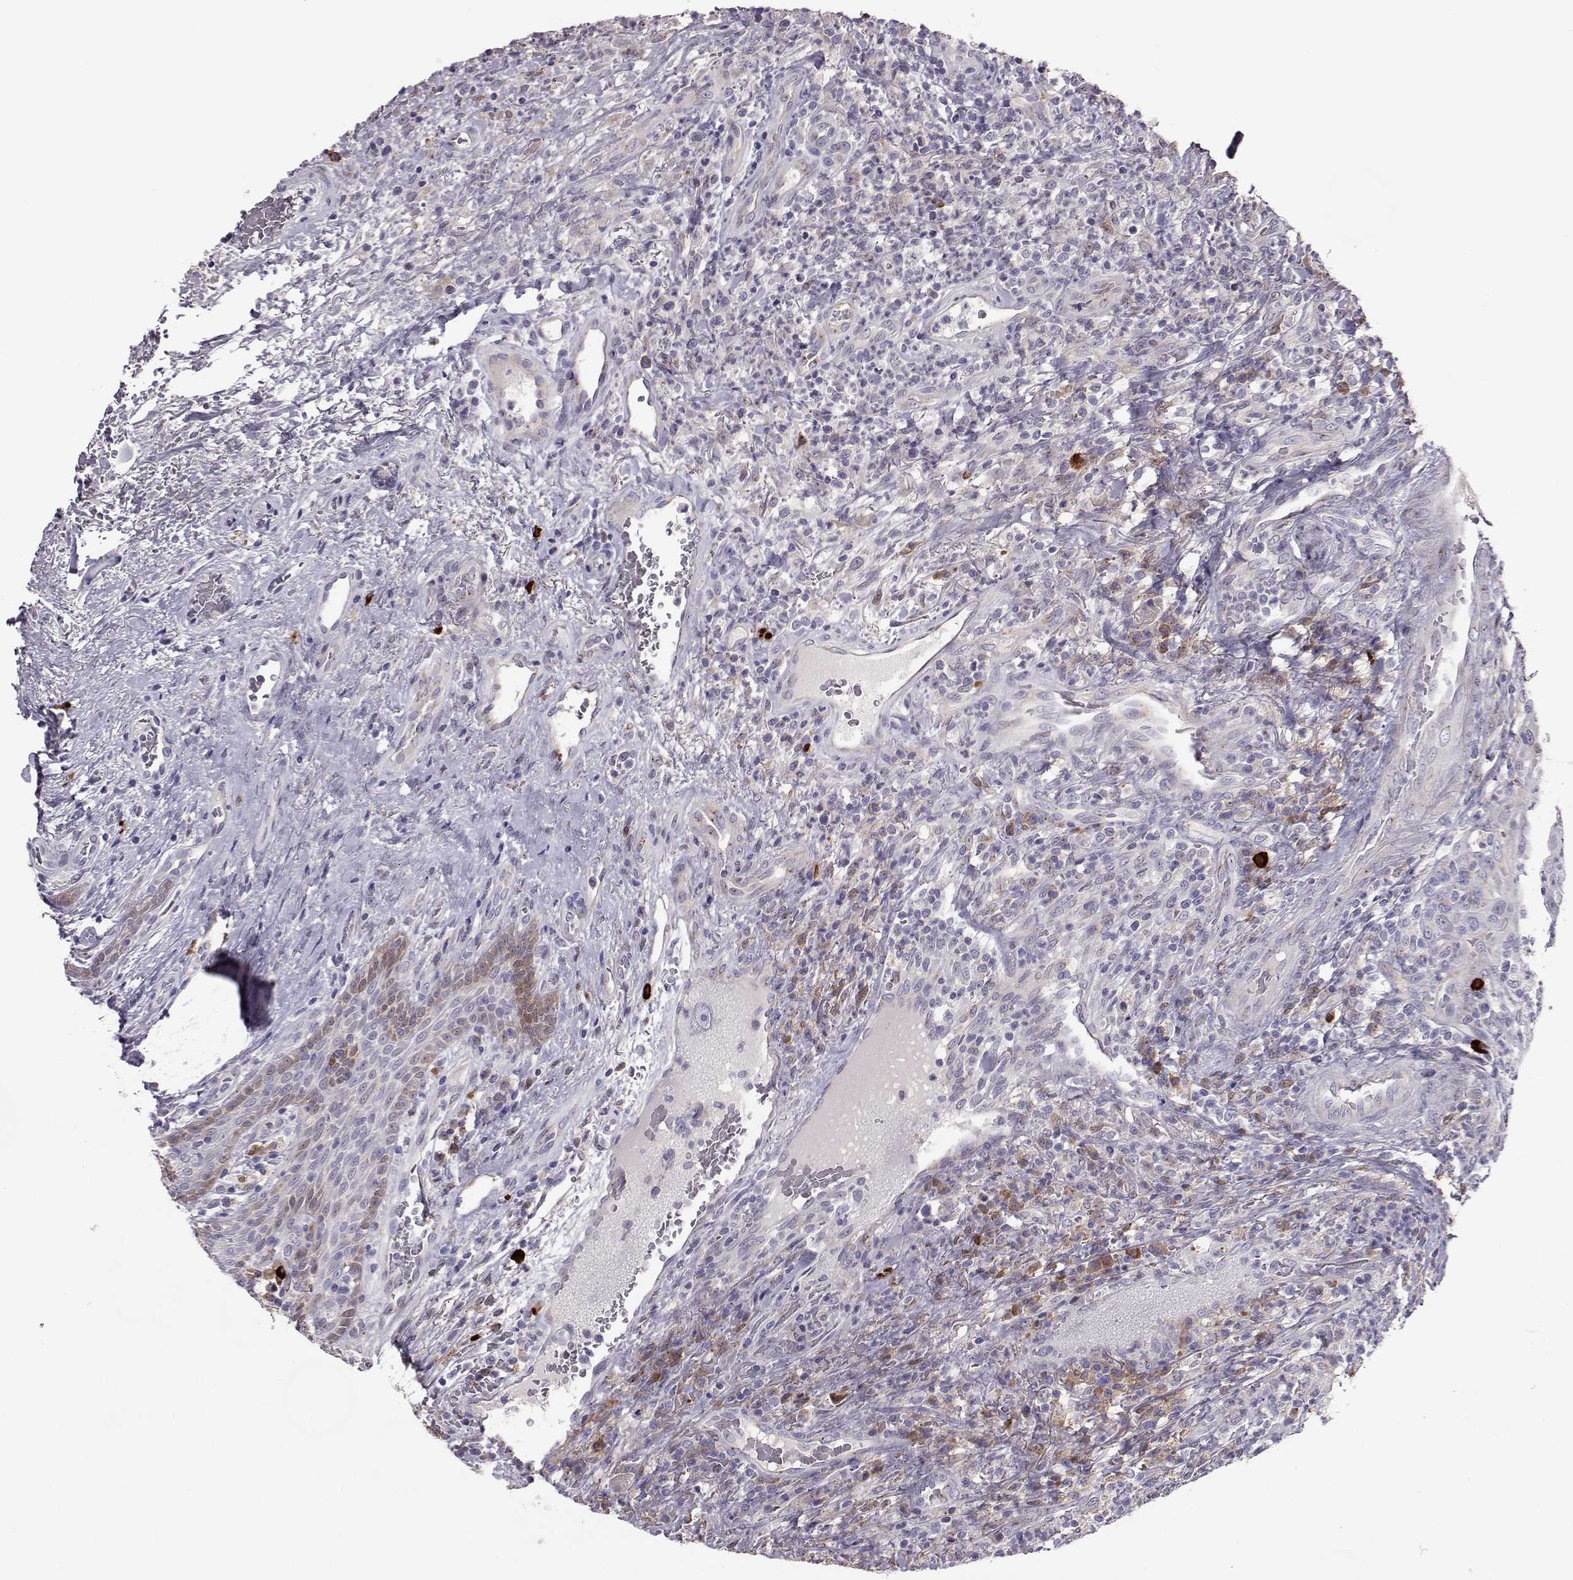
{"staining": {"intensity": "negative", "quantity": "none", "location": "none"}, "tissue": "head and neck cancer", "cell_type": "Tumor cells", "image_type": "cancer", "snomed": [{"axis": "morphology", "description": "Squamous cell carcinoma, NOS"}, {"axis": "topography", "description": "Head-Neck"}], "caption": "Human head and neck cancer stained for a protein using immunohistochemistry (IHC) demonstrates no staining in tumor cells.", "gene": "ADGRG5", "patient": {"sex": "male", "age": 69}}